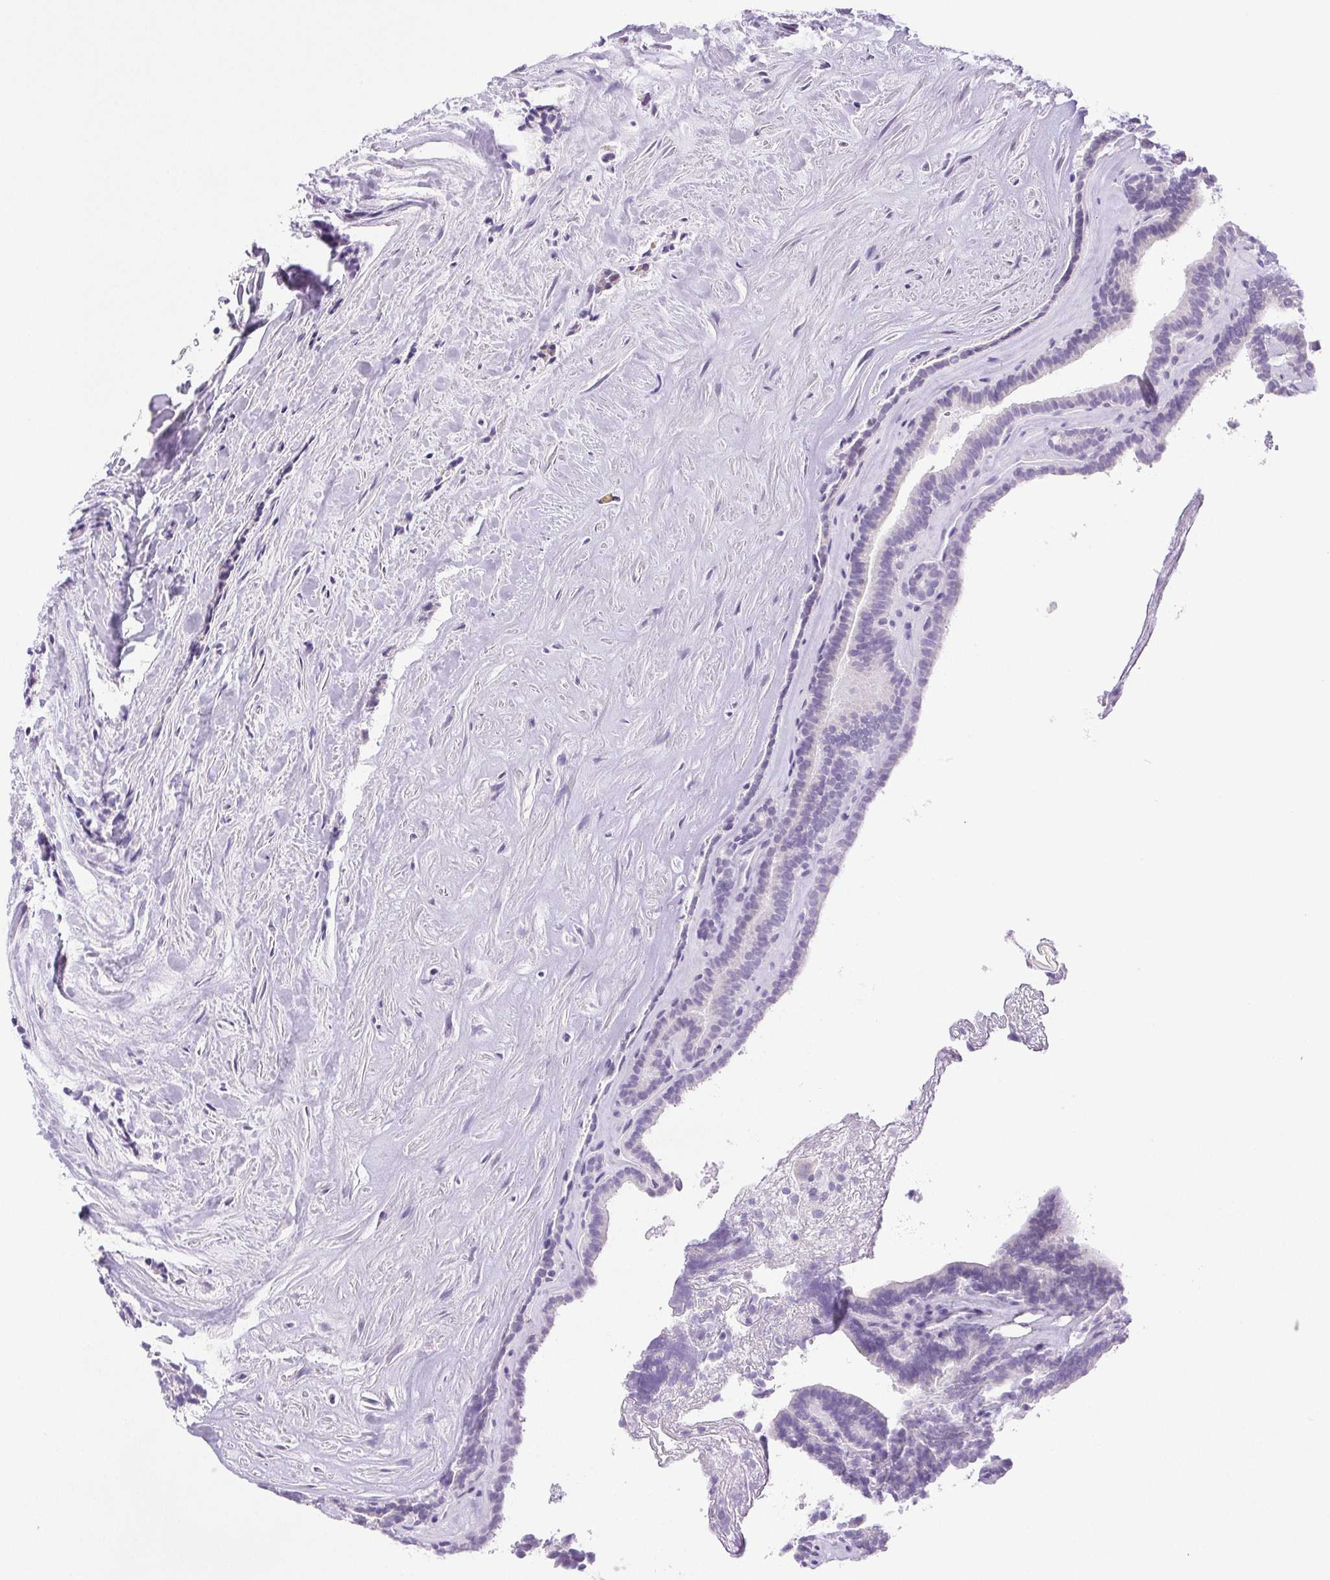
{"staining": {"intensity": "negative", "quantity": "none", "location": "none"}, "tissue": "thyroid cancer", "cell_type": "Tumor cells", "image_type": "cancer", "snomed": [{"axis": "morphology", "description": "Papillary adenocarcinoma, NOS"}, {"axis": "topography", "description": "Thyroid gland"}], "caption": "Immunohistochemistry histopathology image of neoplastic tissue: human thyroid cancer (papillary adenocarcinoma) stained with DAB displays no significant protein staining in tumor cells.", "gene": "PAPPA2", "patient": {"sex": "female", "age": 21}}